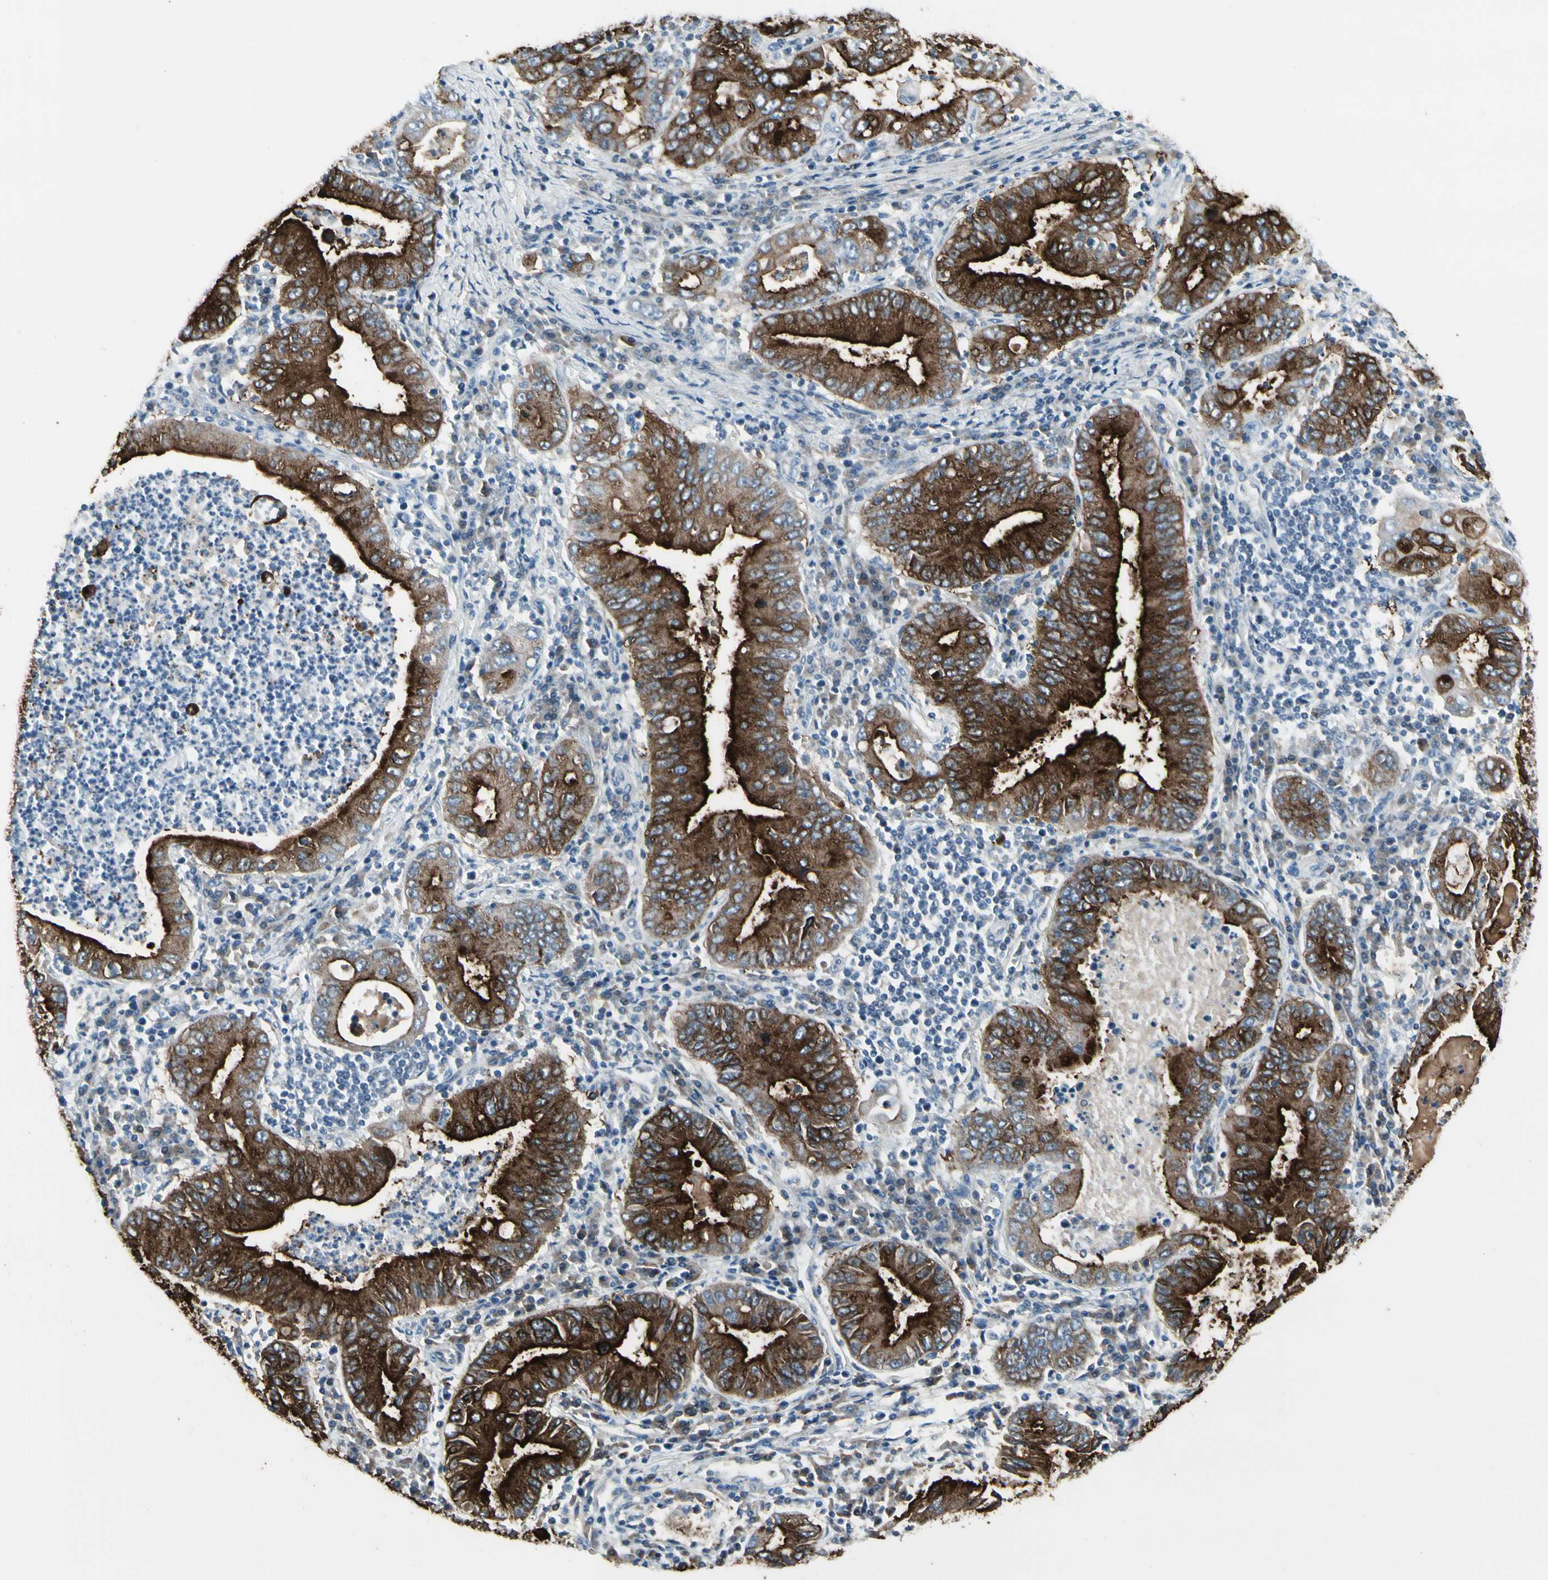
{"staining": {"intensity": "strong", "quantity": ">75%", "location": "cytoplasmic/membranous"}, "tissue": "stomach cancer", "cell_type": "Tumor cells", "image_type": "cancer", "snomed": [{"axis": "morphology", "description": "Normal tissue, NOS"}, {"axis": "morphology", "description": "Adenocarcinoma, NOS"}, {"axis": "topography", "description": "Esophagus"}, {"axis": "topography", "description": "Stomach, upper"}, {"axis": "topography", "description": "Peripheral nerve tissue"}], "caption": "Strong cytoplasmic/membranous staining for a protein is seen in about >75% of tumor cells of stomach cancer (adenocarcinoma) using immunohistochemistry (IHC).", "gene": "PIGR", "patient": {"sex": "male", "age": 62}}